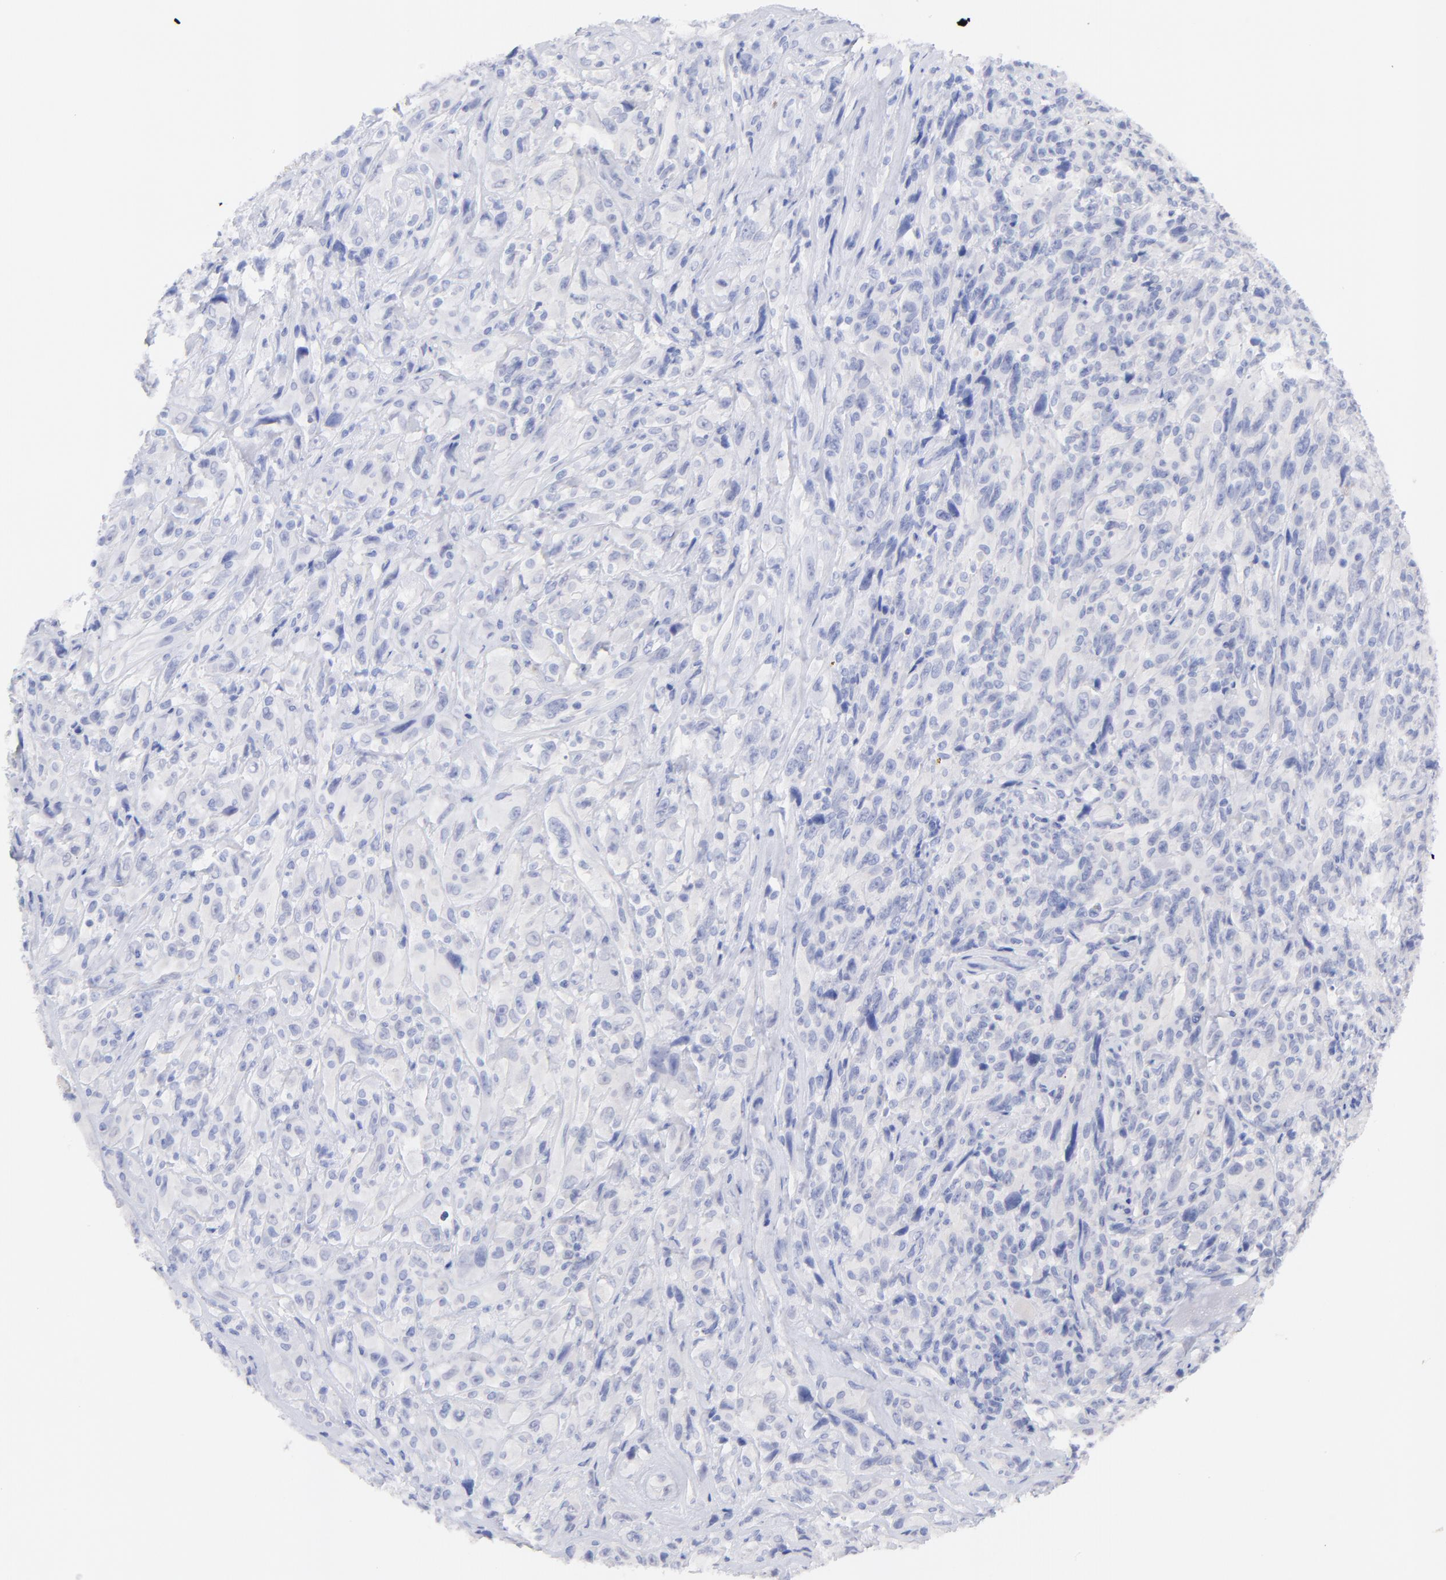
{"staining": {"intensity": "weak", "quantity": "<25%", "location": "cytoplasmic/membranous"}, "tissue": "glioma", "cell_type": "Tumor cells", "image_type": "cancer", "snomed": [{"axis": "morphology", "description": "Glioma, malignant, High grade"}, {"axis": "topography", "description": "Brain"}], "caption": "Tumor cells are negative for brown protein staining in malignant glioma (high-grade).", "gene": "CFAP57", "patient": {"sex": "male", "age": 48}}